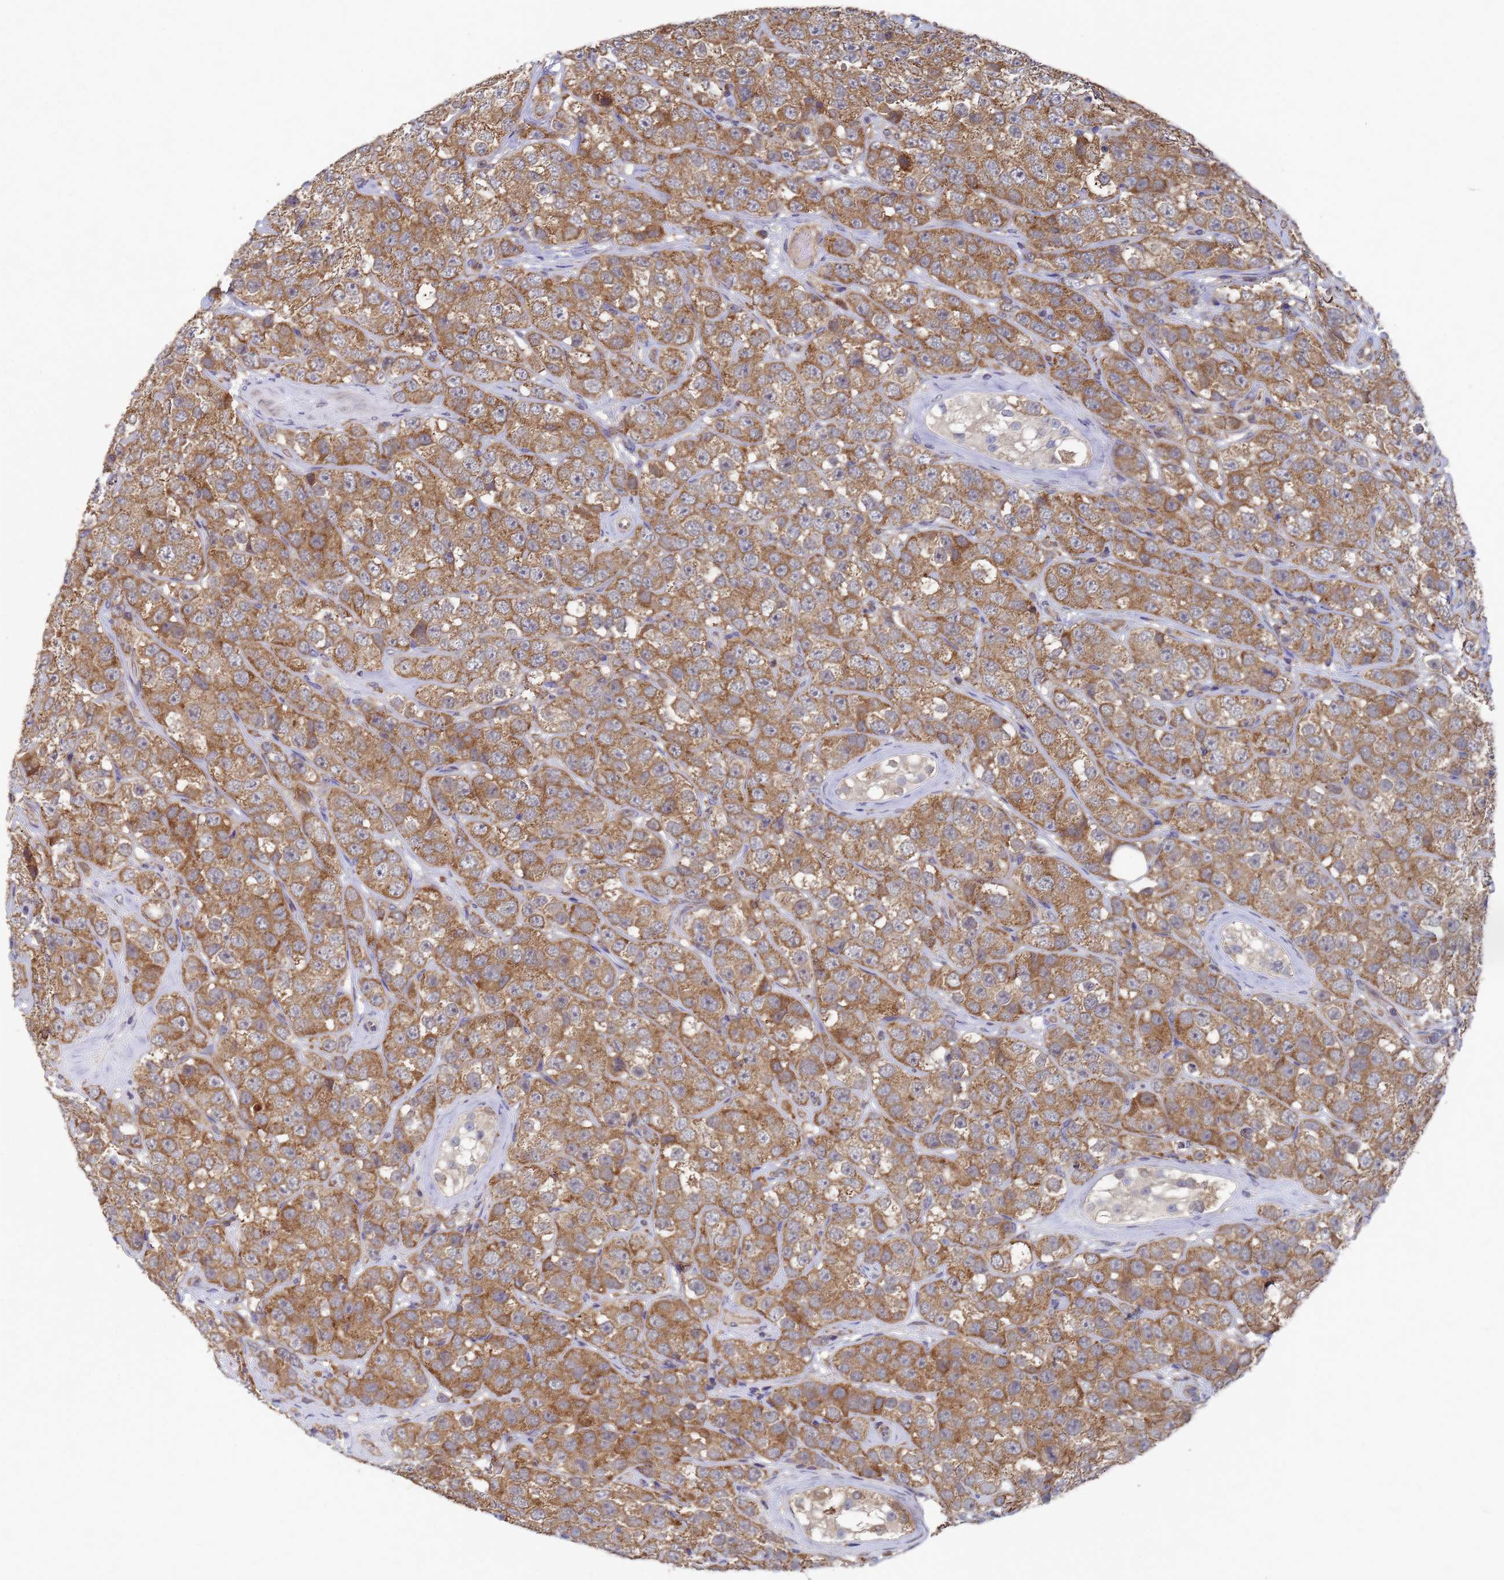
{"staining": {"intensity": "moderate", "quantity": ">75%", "location": "cytoplasmic/membranous"}, "tissue": "testis cancer", "cell_type": "Tumor cells", "image_type": "cancer", "snomed": [{"axis": "morphology", "description": "Seminoma, NOS"}, {"axis": "topography", "description": "Testis"}], "caption": "Testis seminoma stained for a protein demonstrates moderate cytoplasmic/membranous positivity in tumor cells.", "gene": "ALS2CL", "patient": {"sex": "male", "age": 28}}